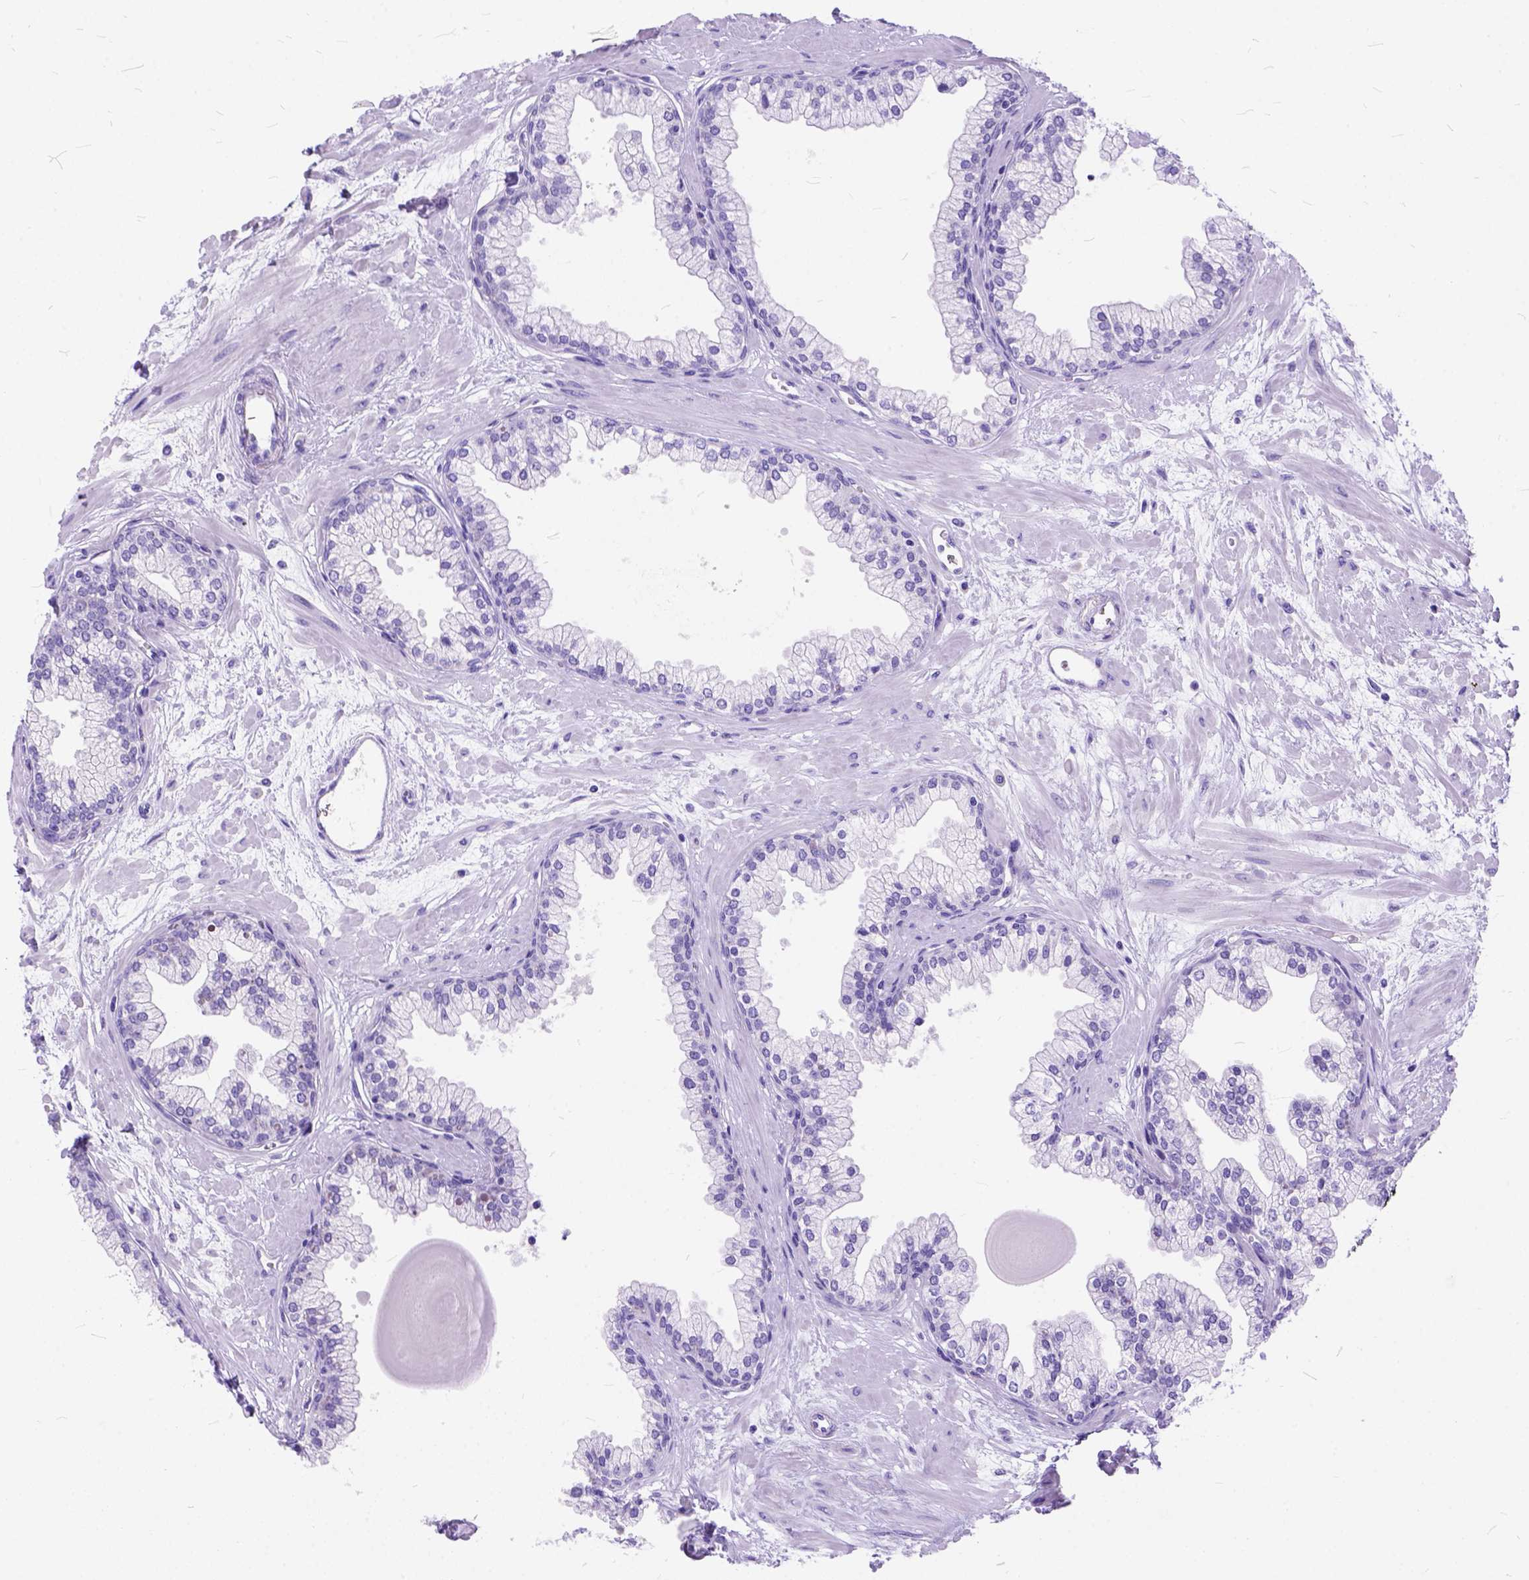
{"staining": {"intensity": "negative", "quantity": "none", "location": "none"}, "tissue": "prostate", "cell_type": "Glandular cells", "image_type": "normal", "snomed": [{"axis": "morphology", "description": "Normal tissue, NOS"}, {"axis": "topography", "description": "Prostate"}, {"axis": "topography", "description": "Peripheral nerve tissue"}], "caption": "Human prostate stained for a protein using IHC displays no staining in glandular cells.", "gene": "C1QTNF3", "patient": {"sex": "male", "age": 61}}